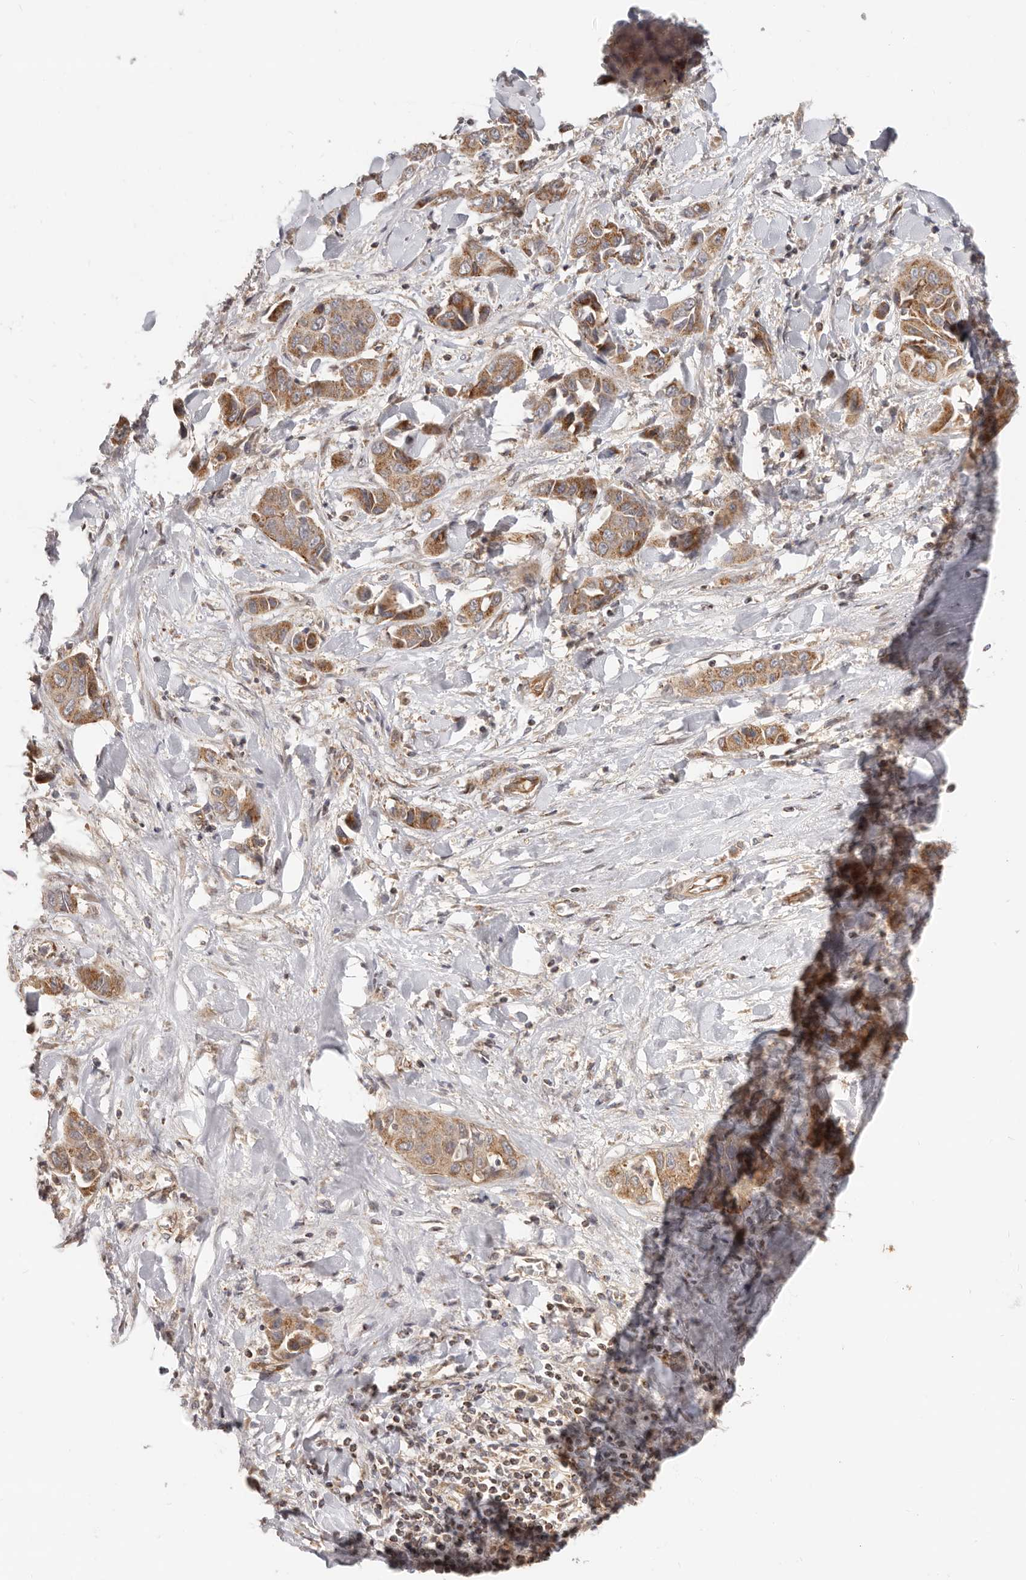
{"staining": {"intensity": "moderate", "quantity": ">75%", "location": "cytoplasmic/membranous"}, "tissue": "liver cancer", "cell_type": "Tumor cells", "image_type": "cancer", "snomed": [{"axis": "morphology", "description": "Cholangiocarcinoma"}, {"axis": "topography", "description": "Liver"}], "caption": "A photomicrograph showing moderate cytoplasmic/membranous expression in approximately >75% of tumor cells in liver cholangiocarcinoma, as visualized by brown immunohistochemical staining.", "gene": "USP49", "patient": {"sex": "female", "age": 52}}